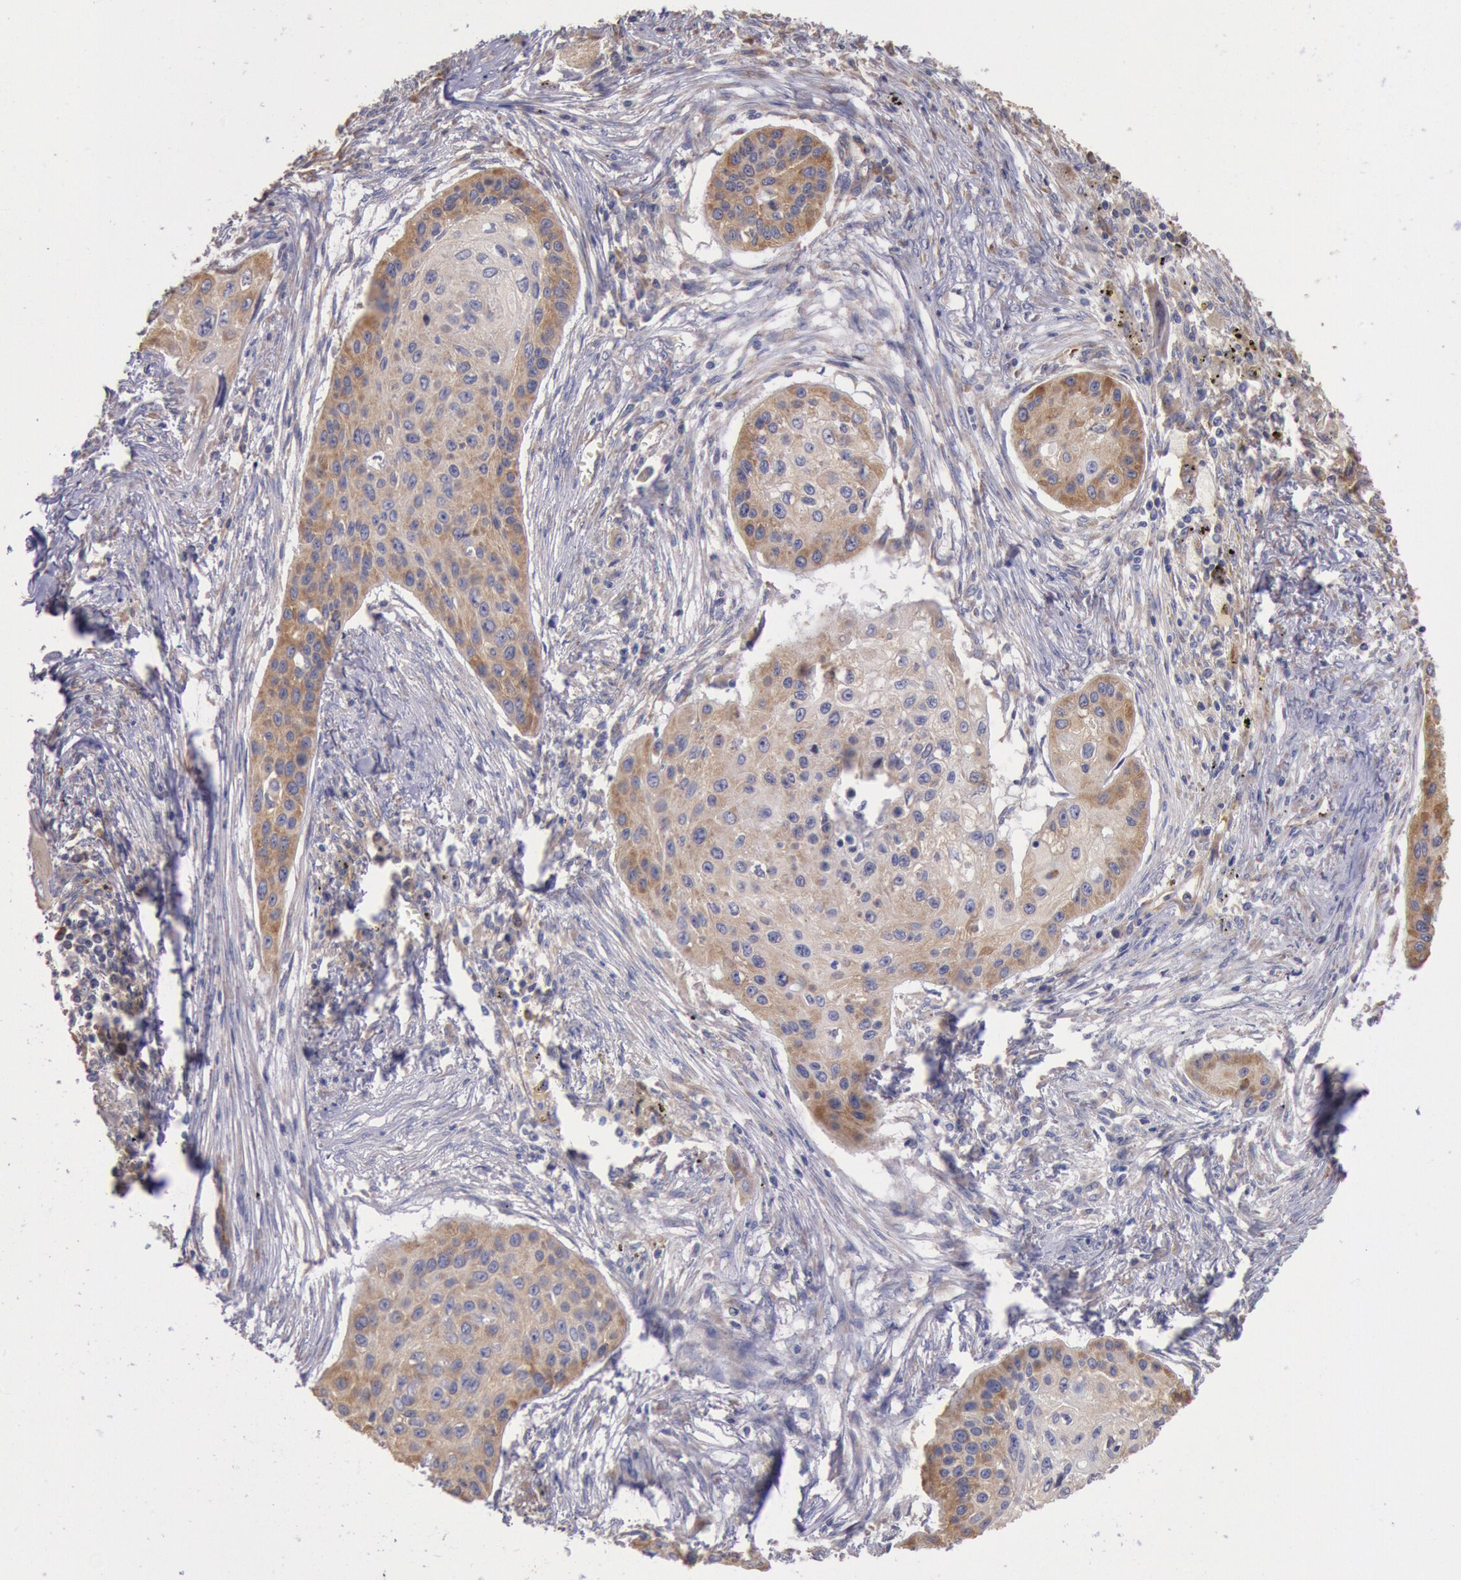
{"staining": {"intensity": "moderate", "quantity": ">75%", "location": "cytoplasmic/membranous"}, "tissue": "lung cancer", "cell_type": "Tumor cells", "image_type": "cancer", "snomed": [{"axis": "morphology", "description": "Squamous cell carcinoma, NOS"}, {"axis": "topography", "description": "Lung"}], "caption": "An immunohistochemistry (IHC) micrograph of tumor tissue is shown. Protein staining in brown shows moderate cytoplasmic/membranous positivity in squamous cell carcinoma (lung) within tumor cells. (DAB (3,3'-diaminobenzidine) IHC, brown staining for protein, blue staining for nuclei).", "gene": "DRG1", "patient": {"sex": "male", "age": 71}}